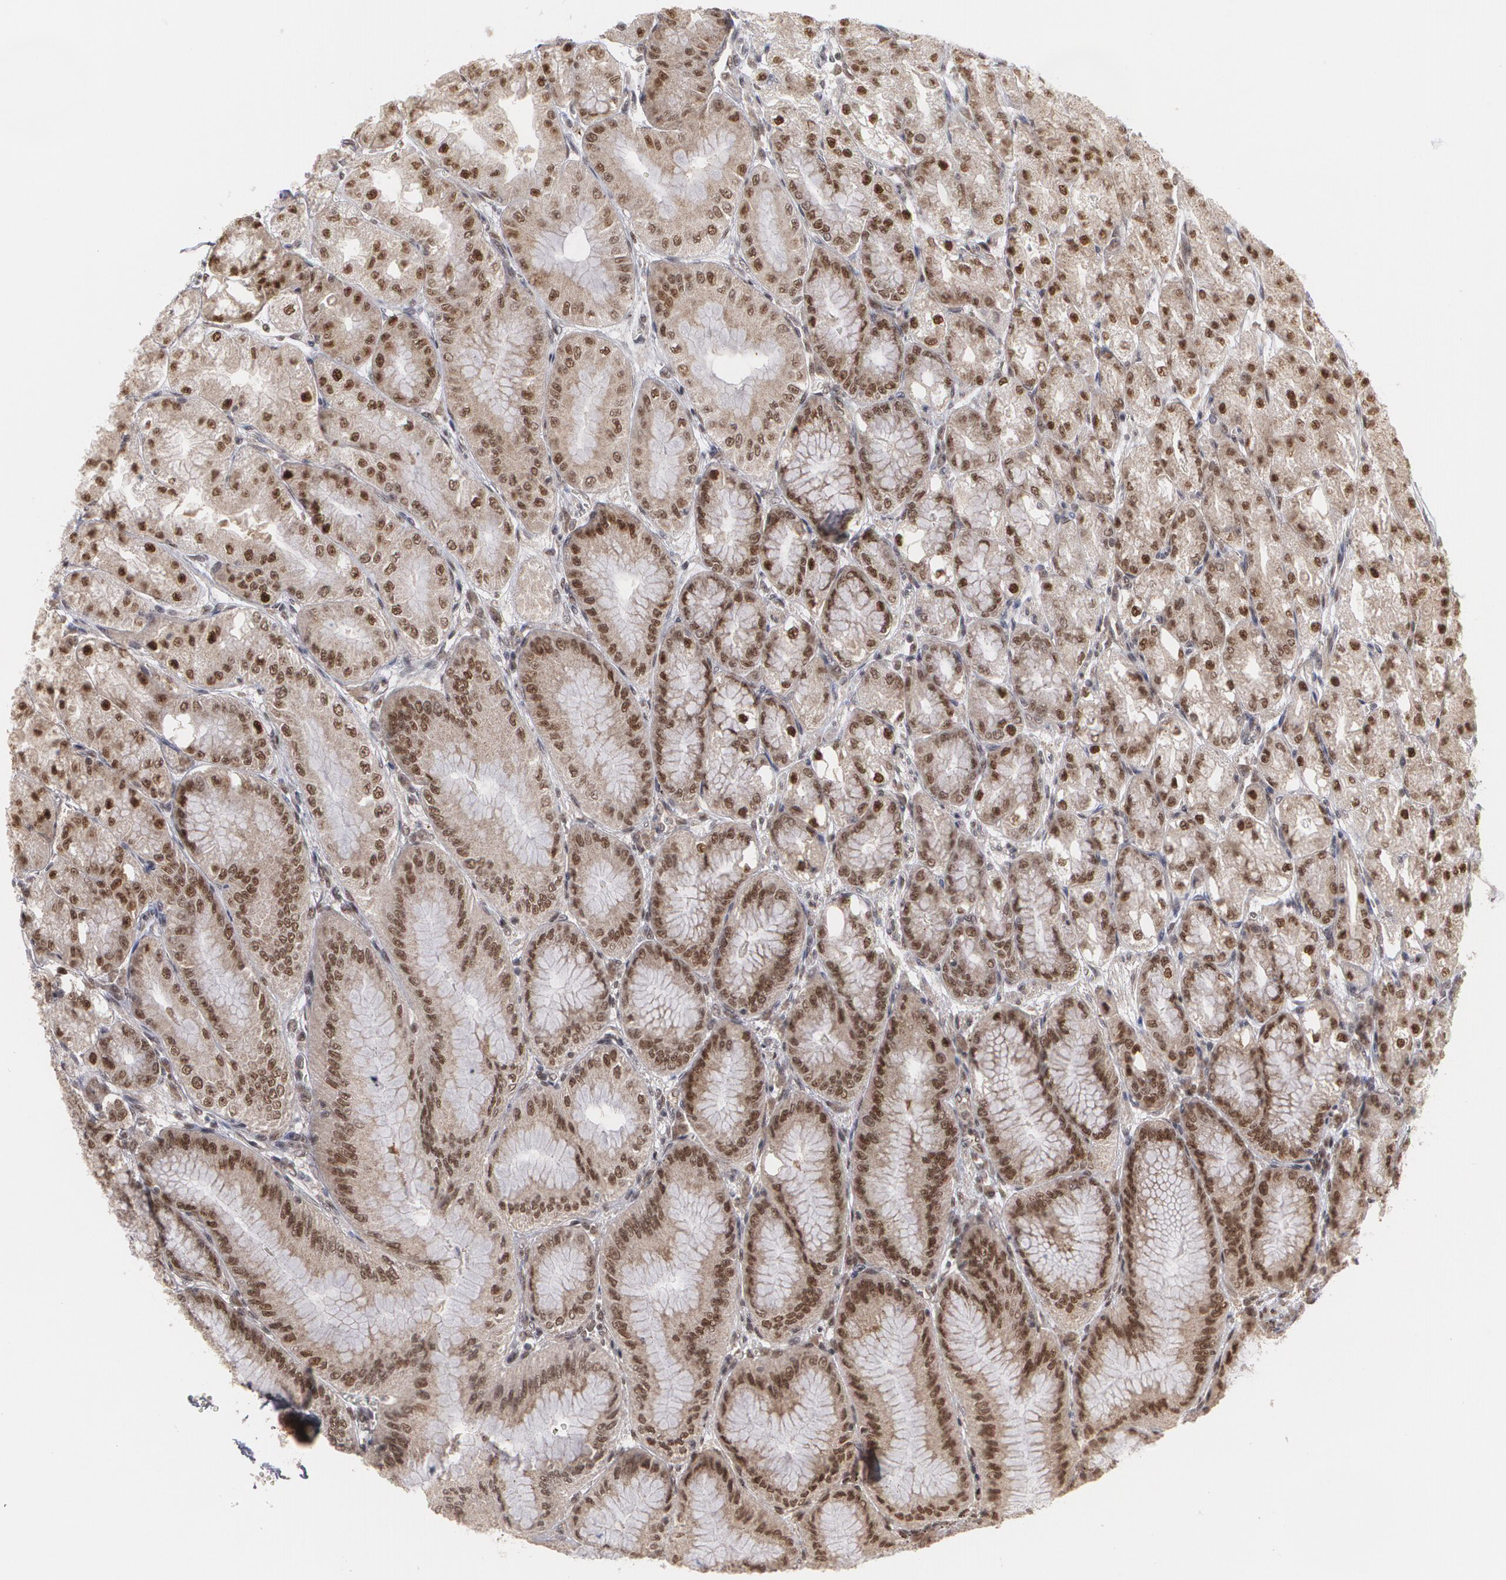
{"staining": {"intensity": "moderate", "quantity": ">75%", "location": "nuclear"}, "tissue": "stomach", "cell_type": "Glandular cells", "image_type": "normal", "snomed": [{"axis": "morphology", "description": "Normal tissue, NOS"}, {"axis": "topography", "description": "Stomach, lower"}], "caption": "Benign stomach demonstrates moderate nuclear staining in approximately >75% of glandular cells (Brightfield microscopy of DAB IHC at high magnification)..", "gene": "INTS6L", "patient": {"sex": "male", "age": 71}}